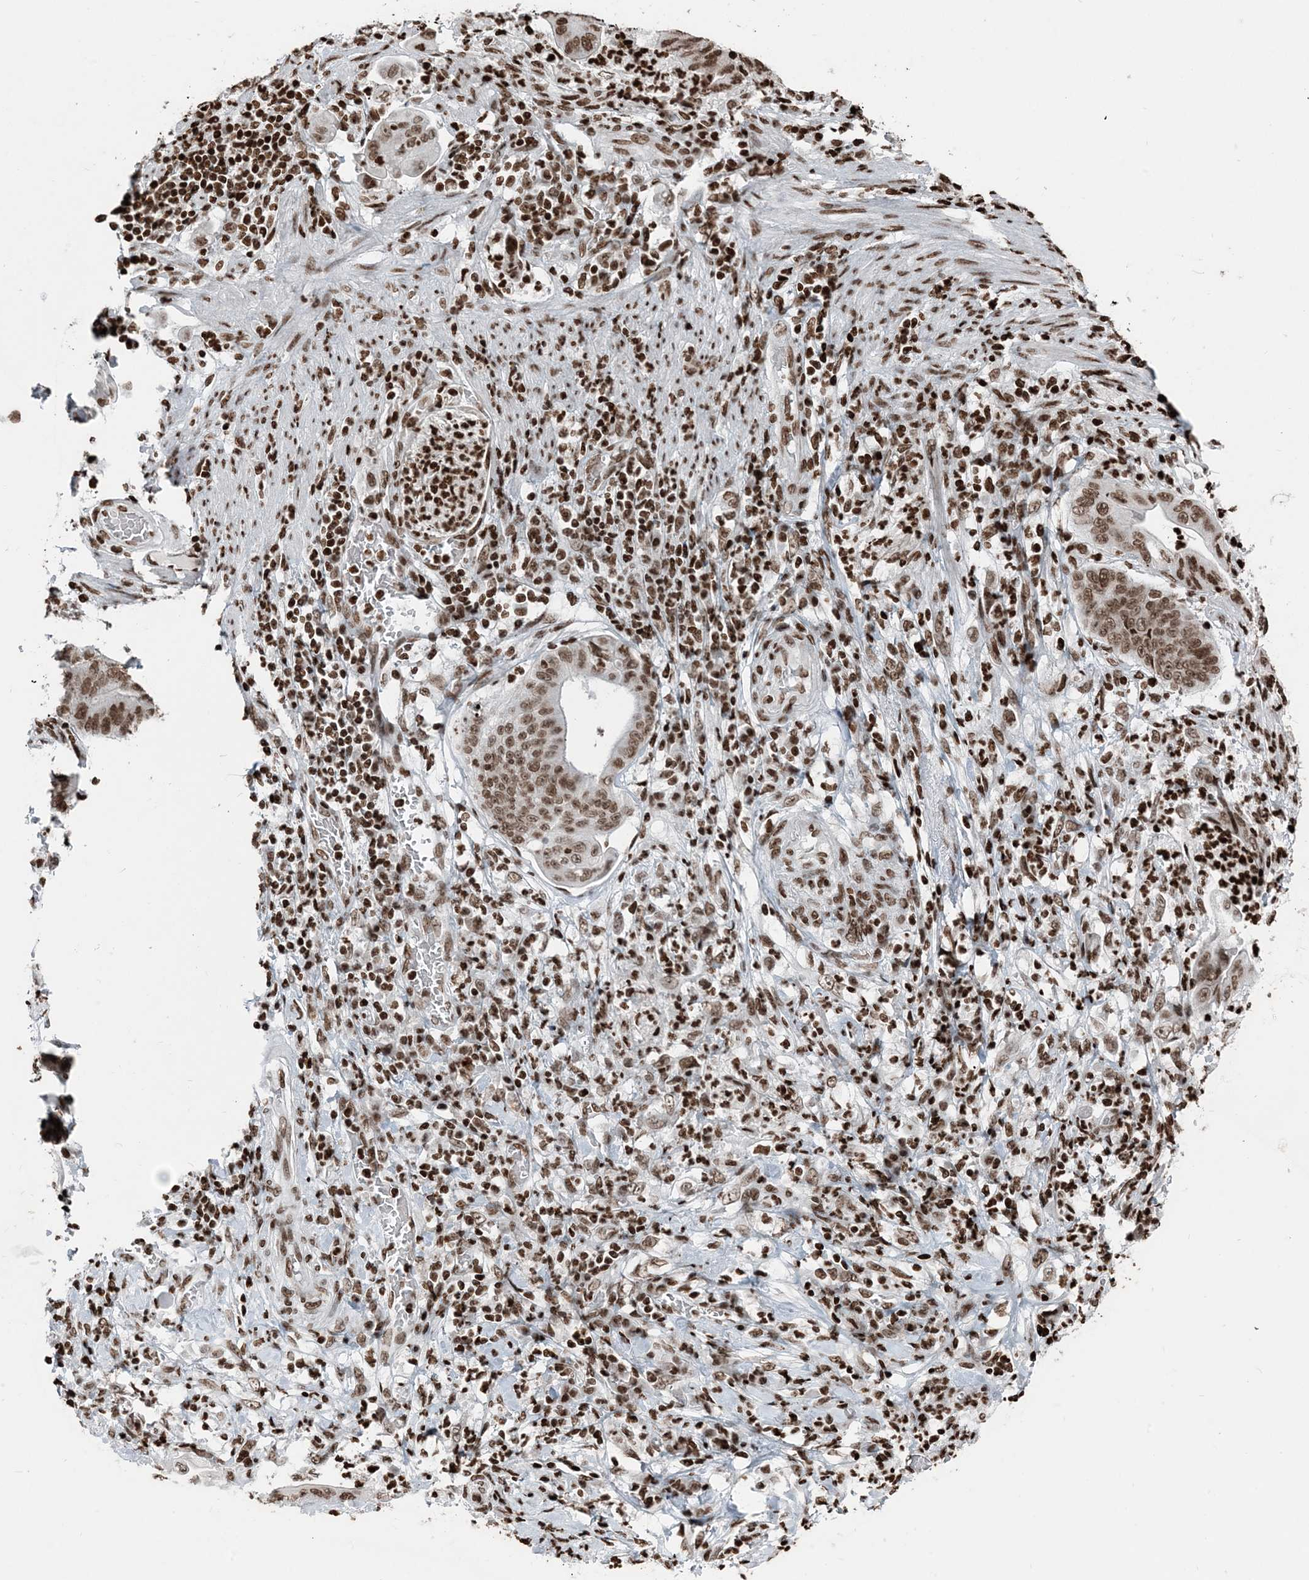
{"staining": {"intensity": "moderate", "quantity": ">75%", "location": "nuclear"}, "tissue": "stomach cancer", "cell_type": "Tumor cells", "image_type": "cancer", "snomed": [{"axis": "morphology", "description": "Adenocarcinoma, NOS"}, {"axis": "topography", "description": "Stomach"}], "caption": "The image shows a brown stain indicating the presence of a protein in the nuclear of tumor cells in adenocarcinoma (stomach).", "gene": "H3-3B", "patient": {"sex": "female", "age": 73}}